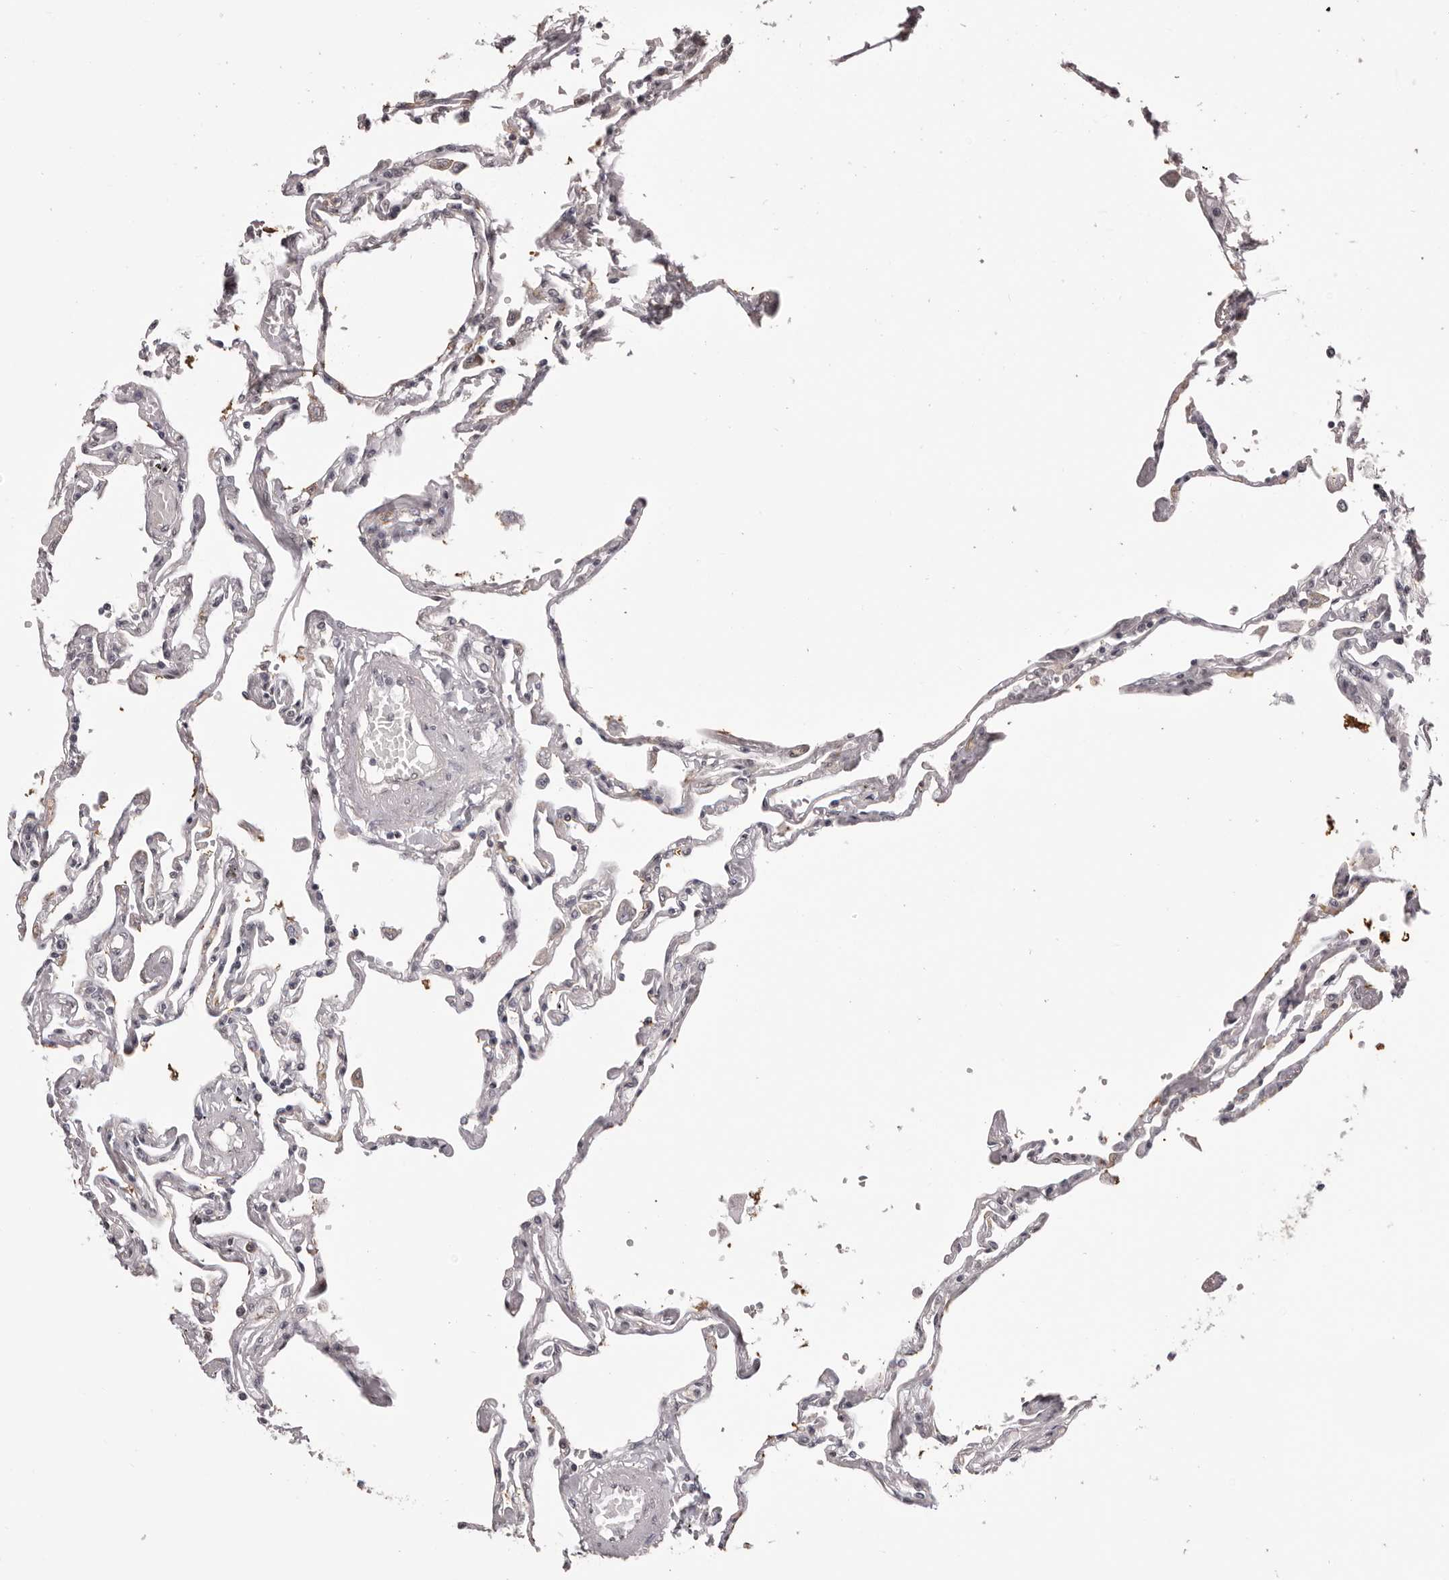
{"staining": {"intensity": "negative", "quantity": "none", "location": "none"}, "tissue": "lung", "cell_type": "Alveolar cells", "image_type": "normal", "snomed": [{"axis": "morphology", "description": "Normal tissue, NOS"}, {"axis": "topography", "description": "Lung"}], "caption": "Lung was stained to show a protein in brown. There is no significant positivity in alveolar cells.", "gene": "RNF2", "patient": {"sex": "female", "age": 67}}